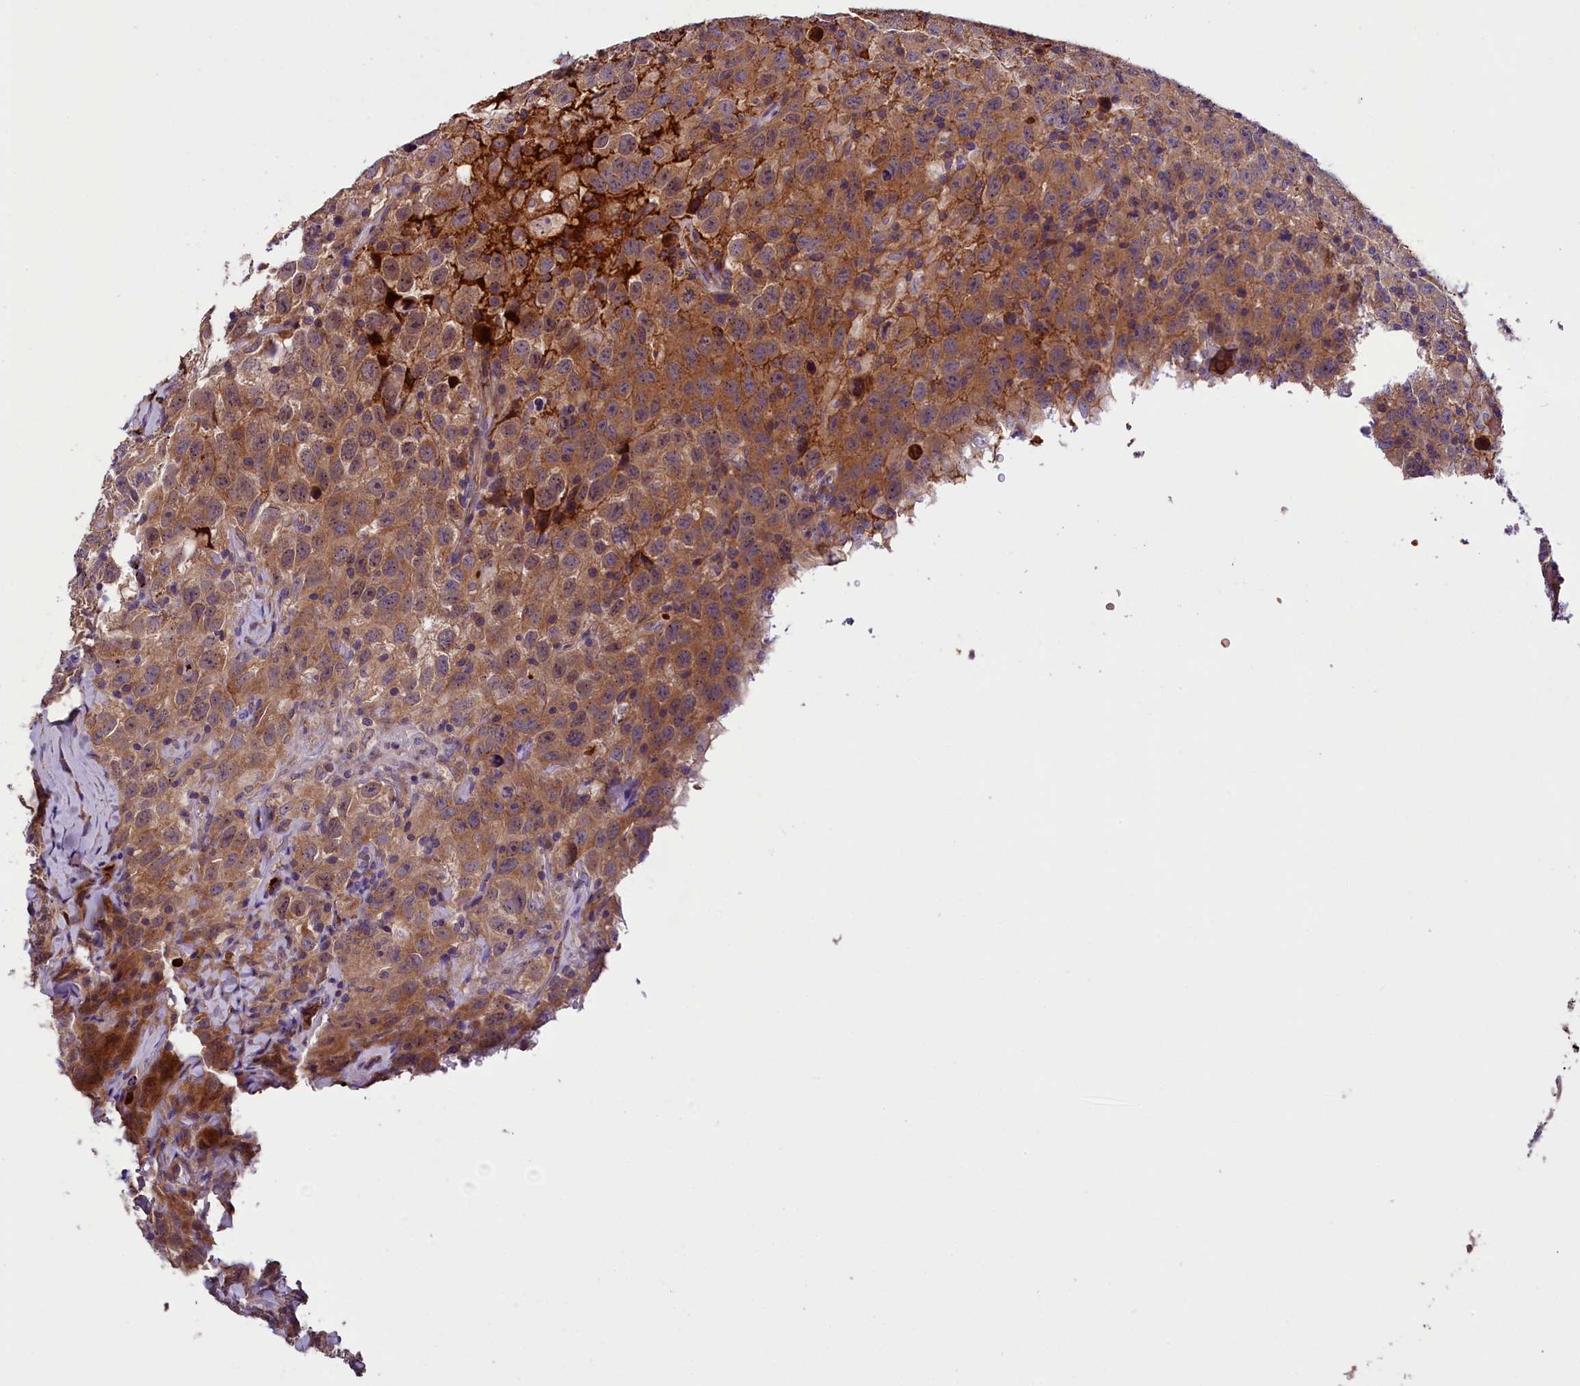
{"staining": {"intensity": "moderate", "quantity": ">75%", "location": "cytoplasmic/membranous"}, "tissue": "testis cancer", "cell_type": "Tumor cells", "image_type": "cancer", "snomed": [{"axis": "morphology", "description": "Seminoma, NOS"}, {"axis": "topography", "description": "Testis"}], "caption": "Seminoma (testis) was stained to show a protein in brown. There is medium levels of moderate cytoplasmic/membranous staining in about >75% of tumor cells.", "gene": "PHAF1", "patient": {"sex": "male", "age": 65}}